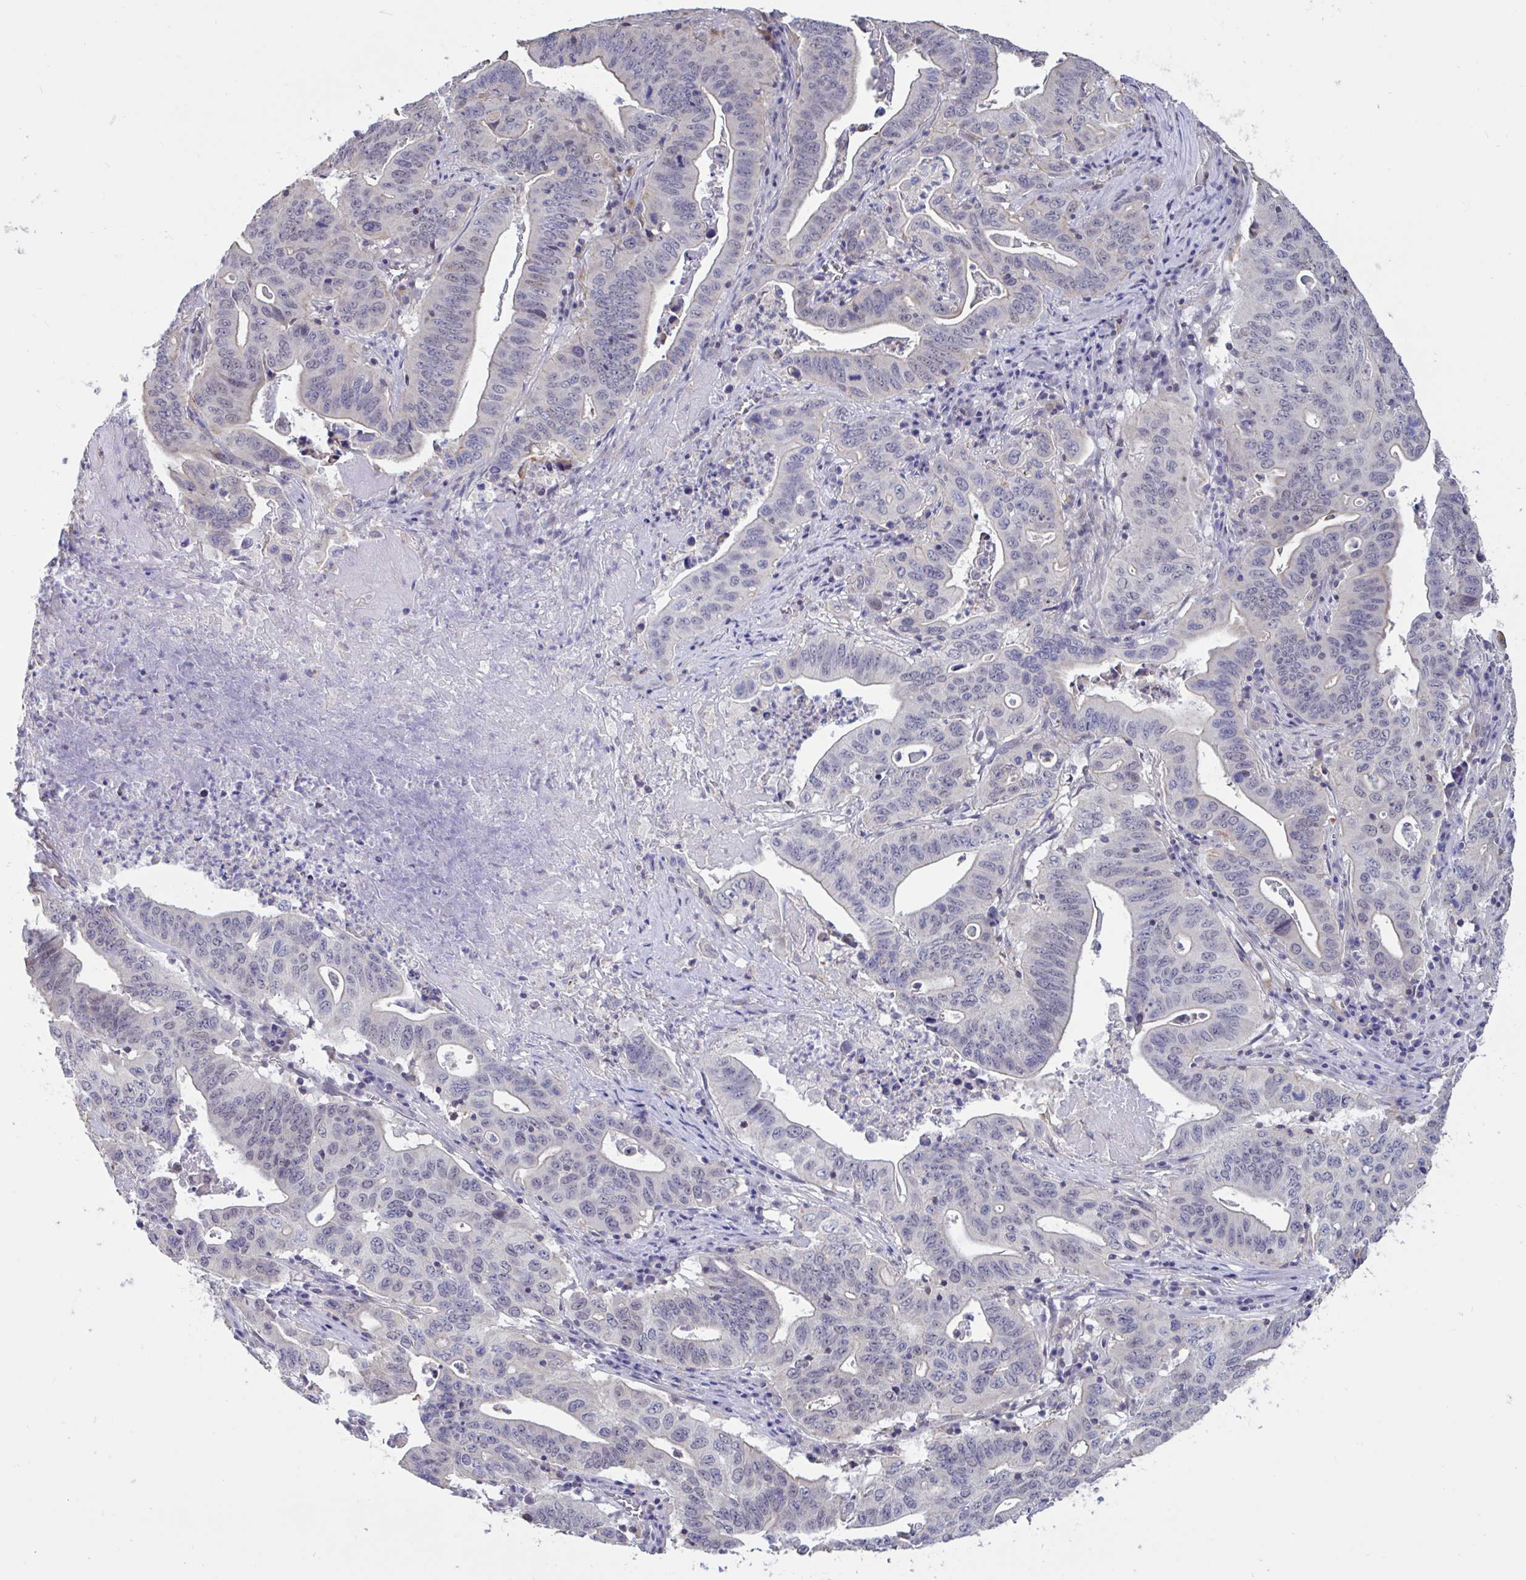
{"staining": {"intensity": "negative", "quantity": "none", "location": "none"}, "tissue": "lung cancer", "cell_type": "Tumor cells", "image_type": "cancer", "snomed": [{"axis": "morphology", "description": "Adenocarcinoma, NOS"}, {"axis": "topography", "description": "Lung"}], "caption": "Photomicrograph shows no protein positivity in tumor cells of lung cancer (adenocarcinoma) tissue.", "gene": "DDX39A", "patient": {"sex": "female", "age": 60}}